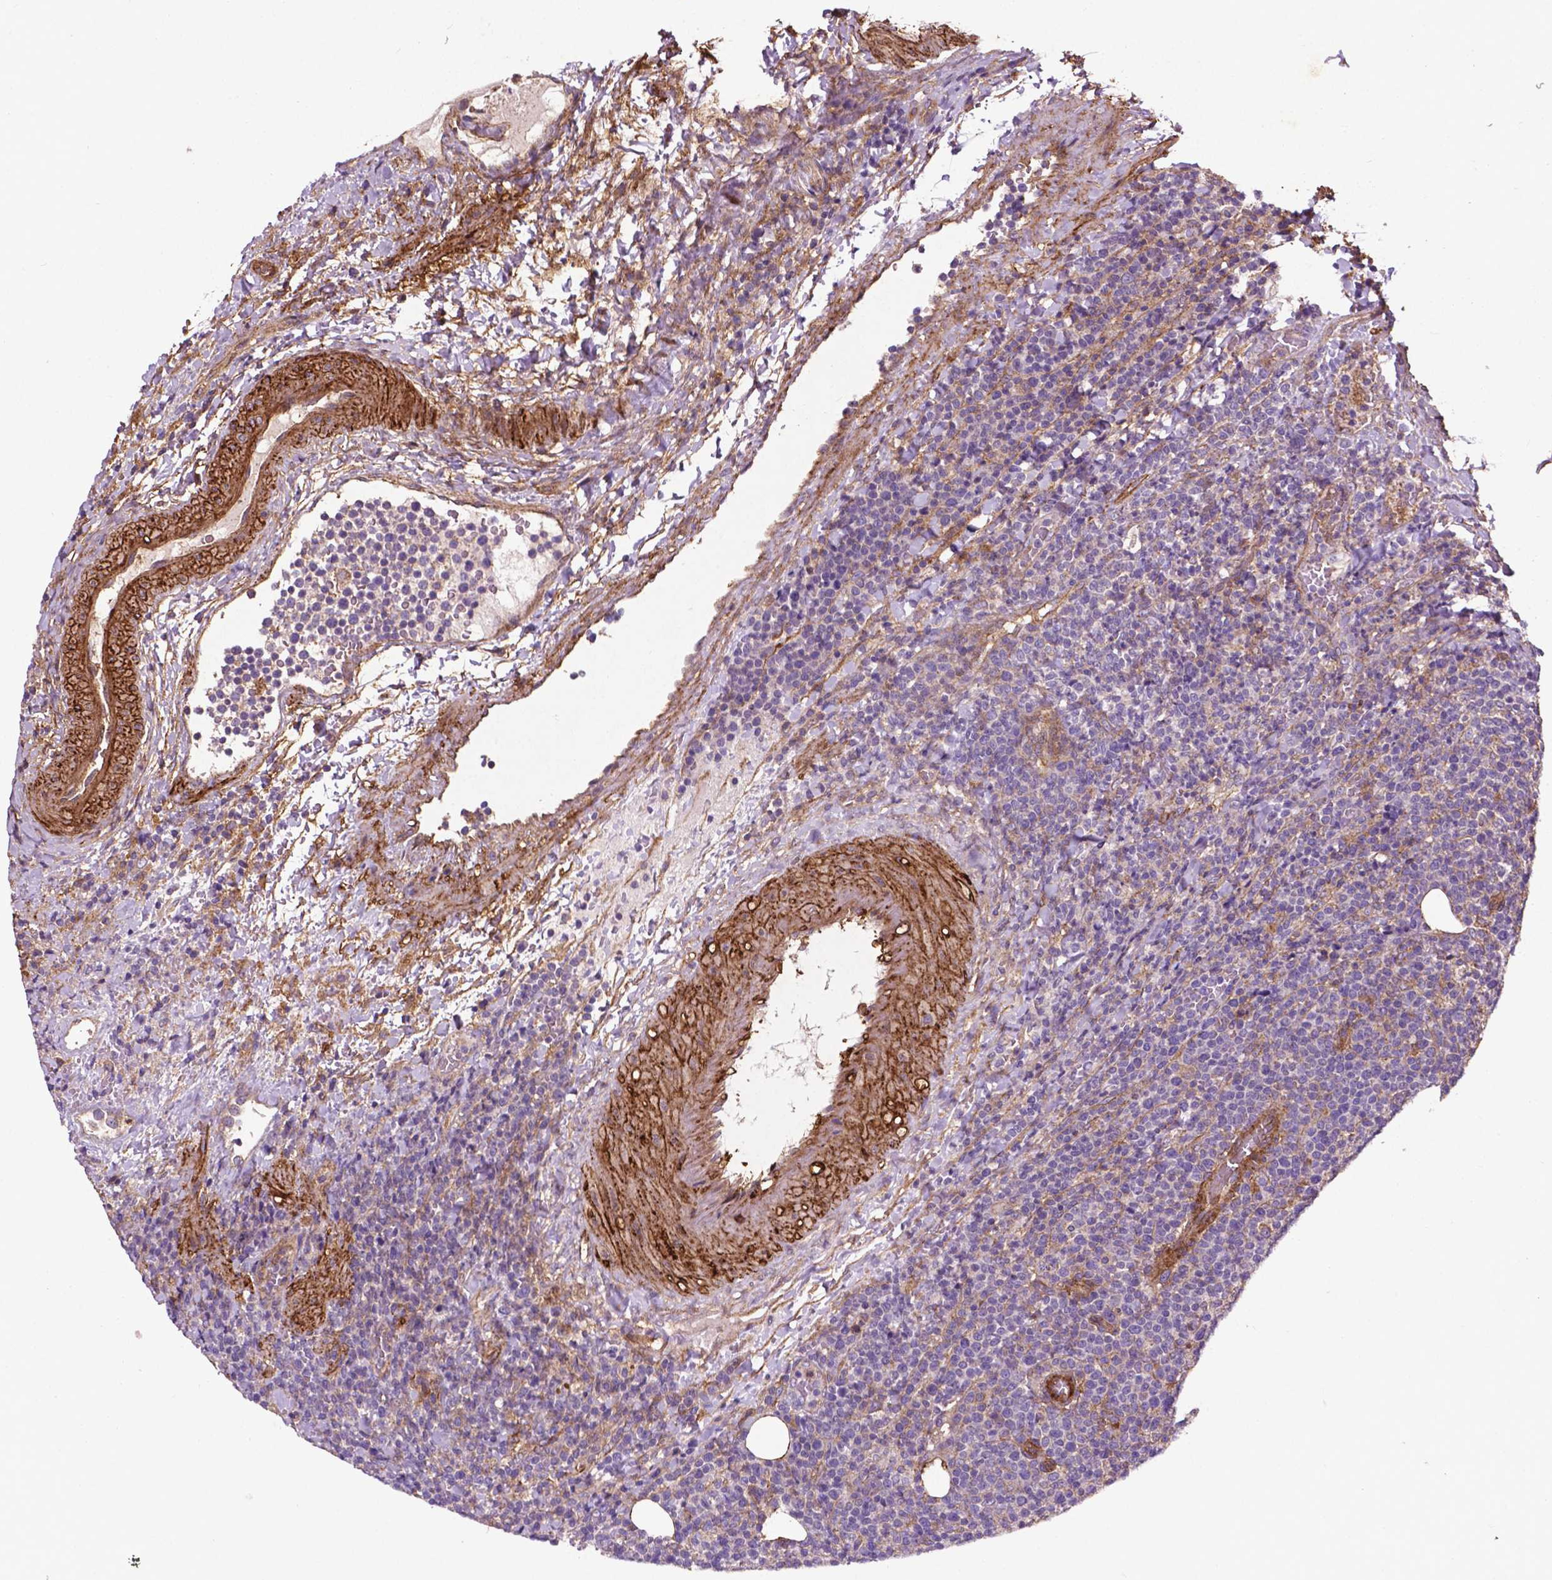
{"staining": {"intensity": "negative", "quantity": "none", "location": "none"}, "tissue": "lymphoma", "cell_type": "Tumor cells", "image_type": "cancer", "snomed": [{"axis": "morphology", "description": "Malignant lymphoma, non-Hodgkin's type, High grade"}, {"axis": "topography", "description": "Lymph node"}], "caption": "Lymphoma stained for a protein using IHC displays no expression tumor cells.", "gene": "RRAS", "patient": {"sex": "male", "age": 61}}